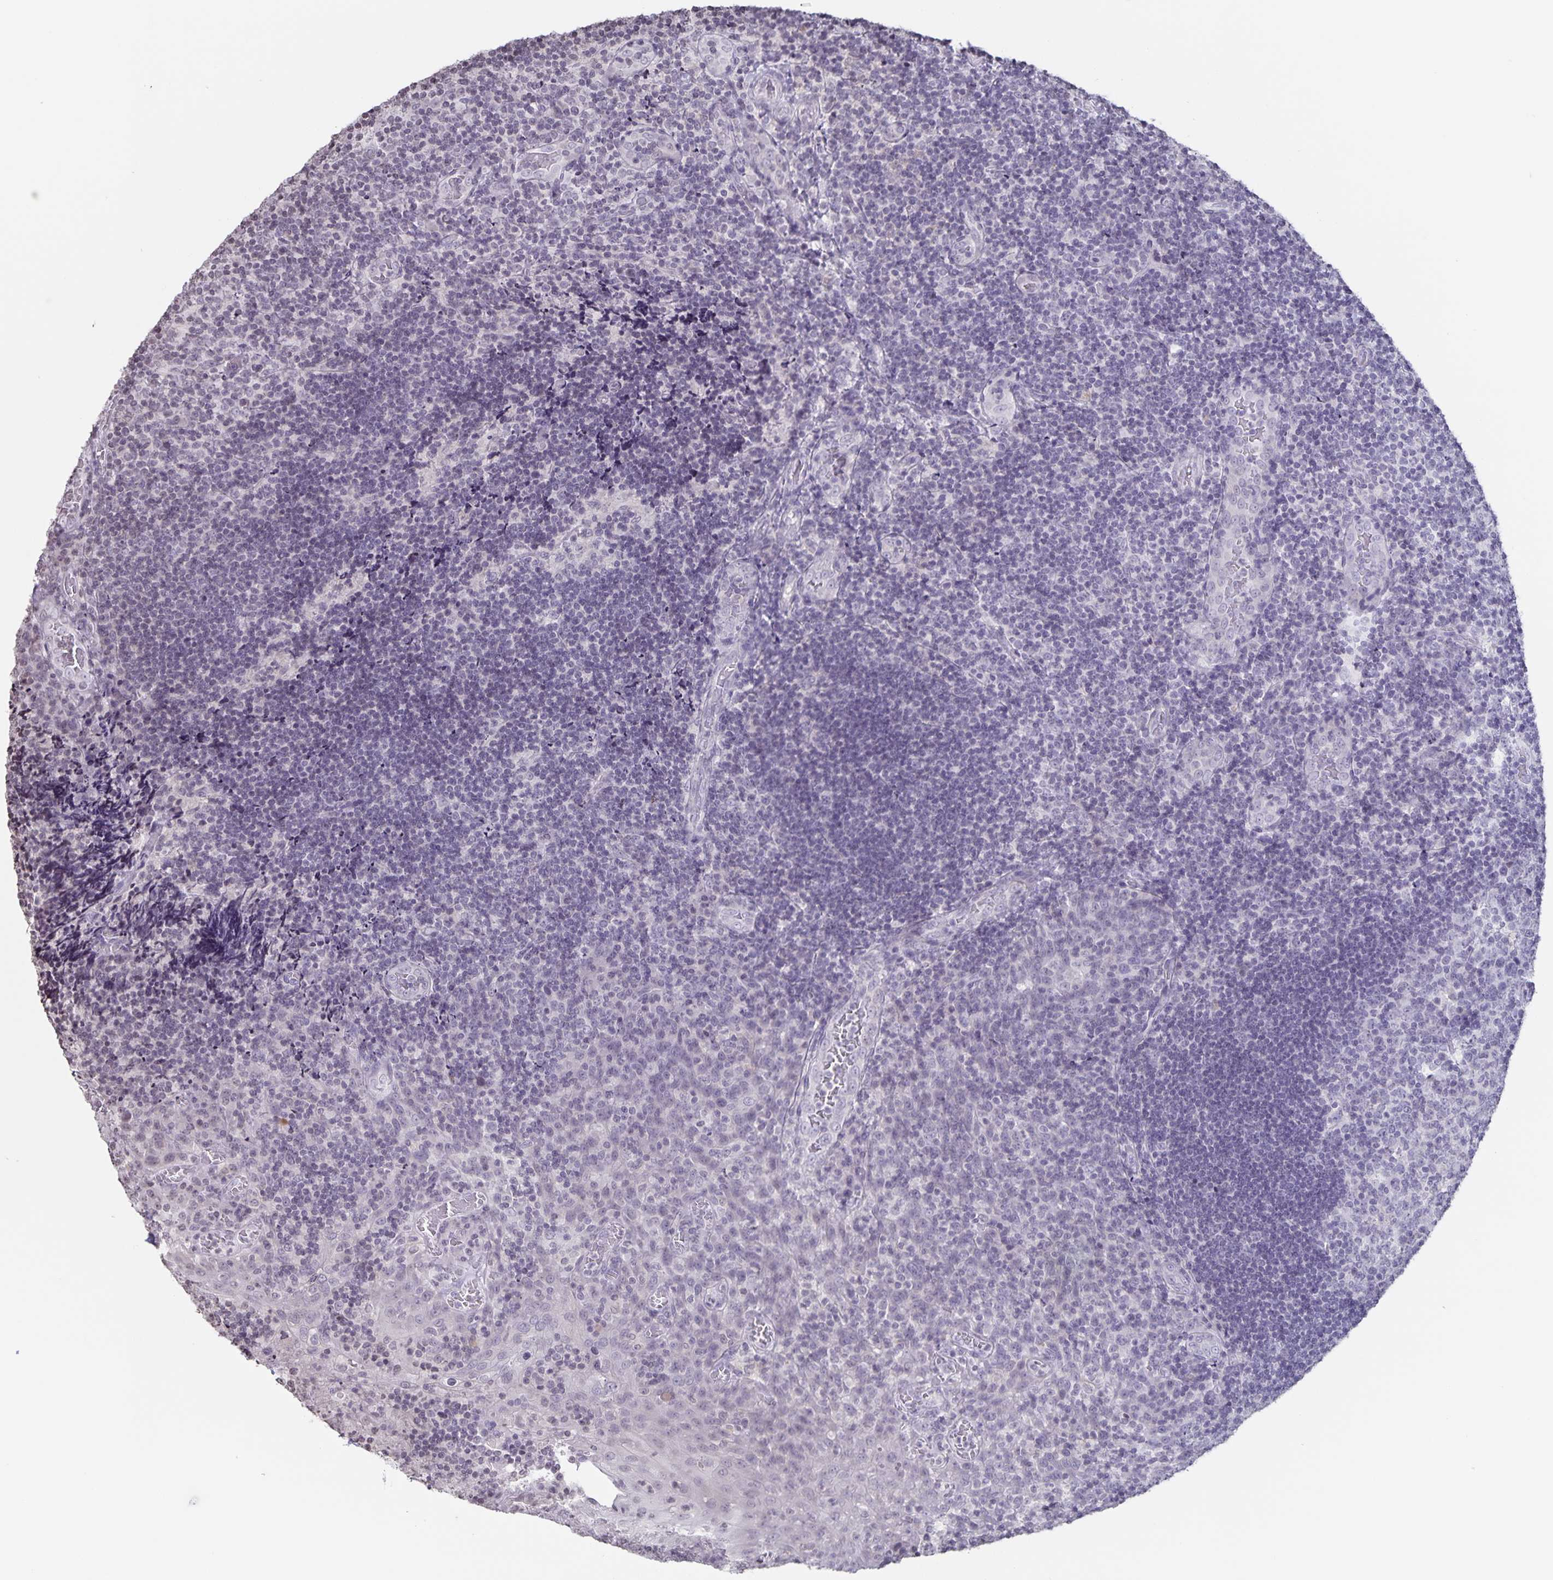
{"staining": {"intensity": "negative", "quantity": "none", "location": "none"}, "tissue": "tonsil", "cell_type": "Germinal center cells", "image_type": "normal", "snomed": [{"axis": "morphology", "description": "Normal tissue, NOS"}, {"axis": "topography", "description": "Tonsil"}], "caption": "Immunohistochemistry micrograph of unremarkable tonsil stained for a protein (brown), which shows no positivity in germinal center cells. (Brightfield microscopy of DAB IHC at high magnification).", "gene": "AQP4", "patient": {"sex": "male", "age": 17}}